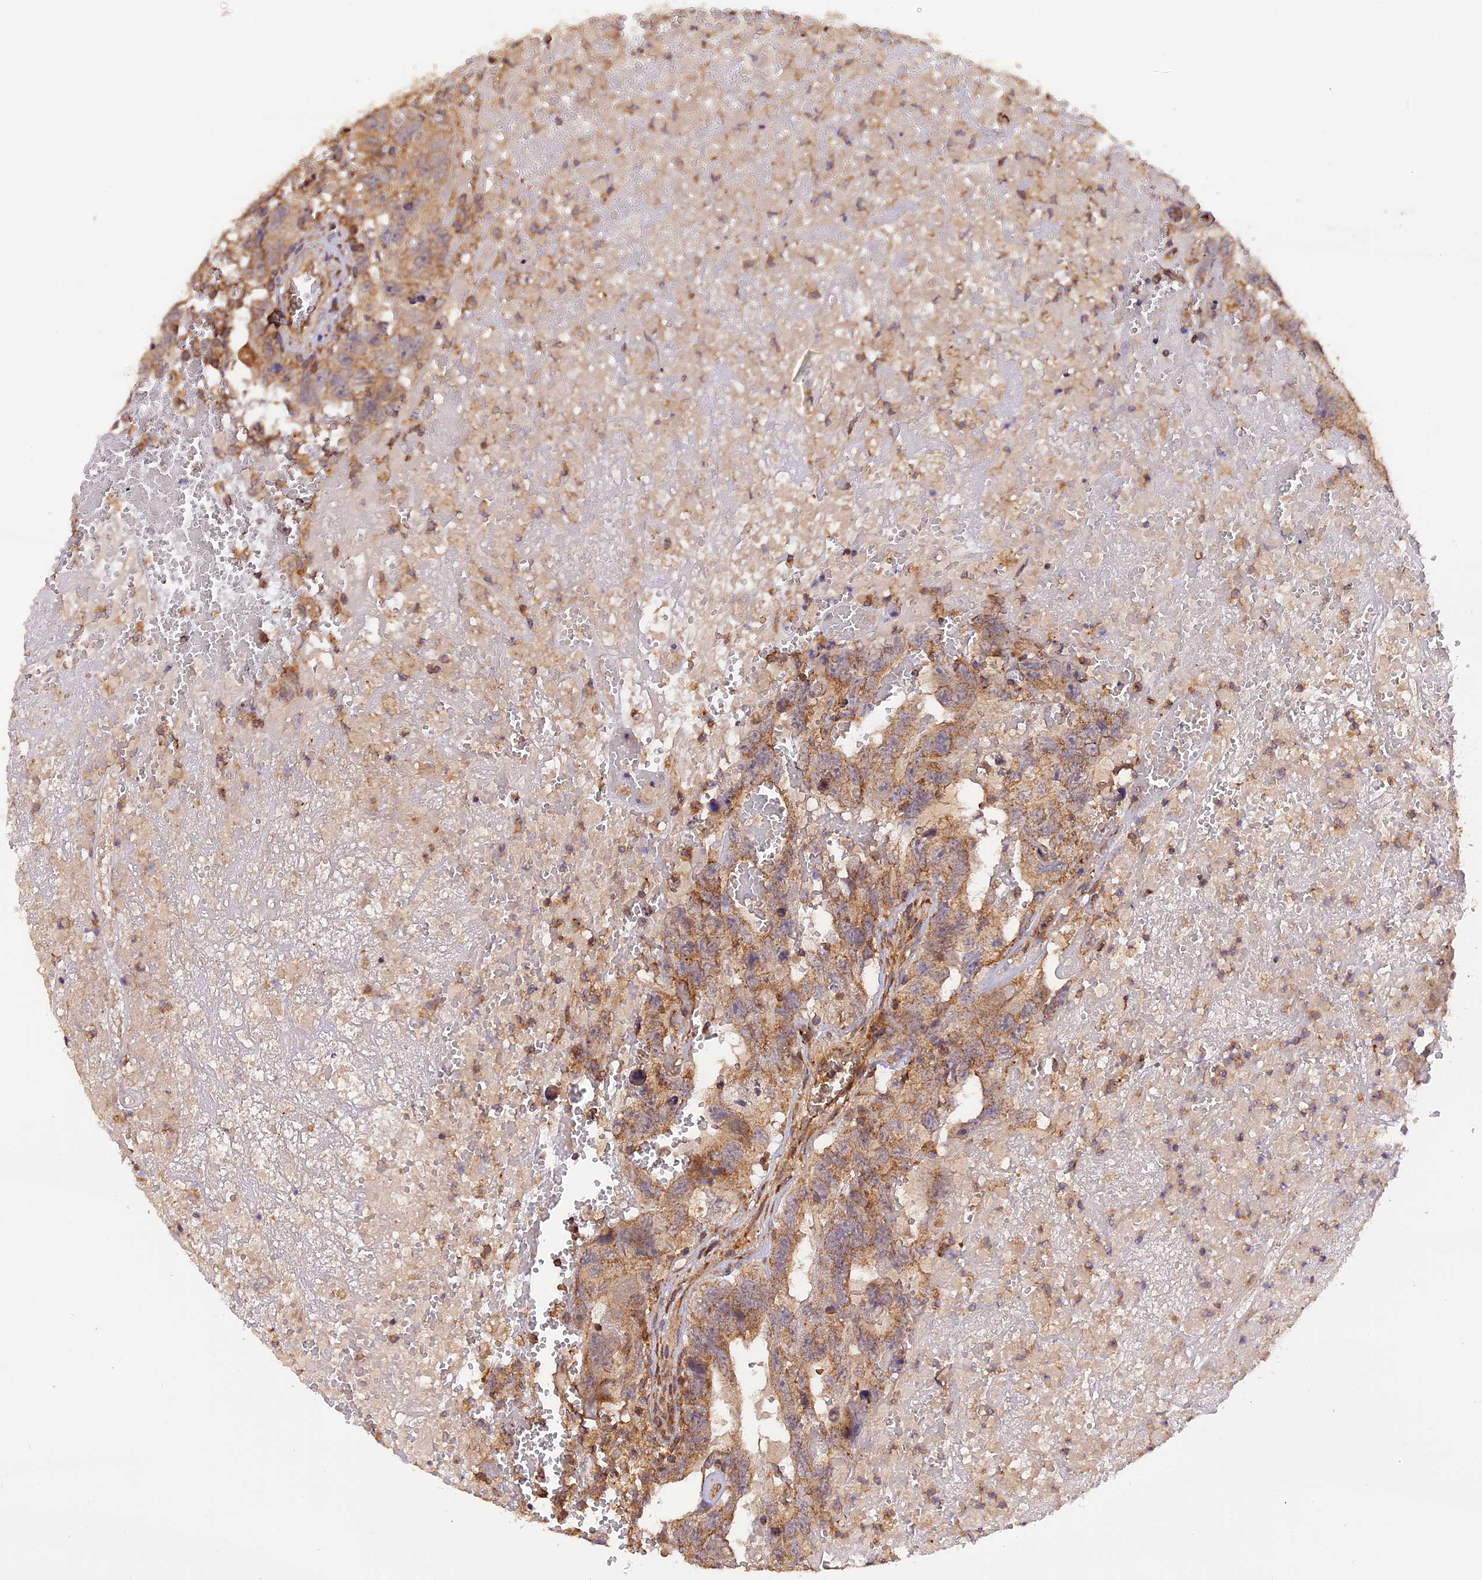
{"staining": {"intensity": "moderate", "quantity": "<25%", "location": "cytoplasmic/membranous"}, "tissue": "testis cancer", "cell_type": "Tumor cells", "image_type": "cancer", "snomed": [{"axis": "morphology", "description": "Carcinoma, Embryonal, NOS"}, {"axis": "topography", "description": "Testis"}], "caption": "Immunohistochemistry micrograph of human embryonal carcinoma (testis) stained for a protein (brown), which reveals low levels of moderate cytoplasmic/membranous positivity in about <25% of tumor cells.", "gene": "PEX3", "patient": {"sex": "male", "age": 45}}